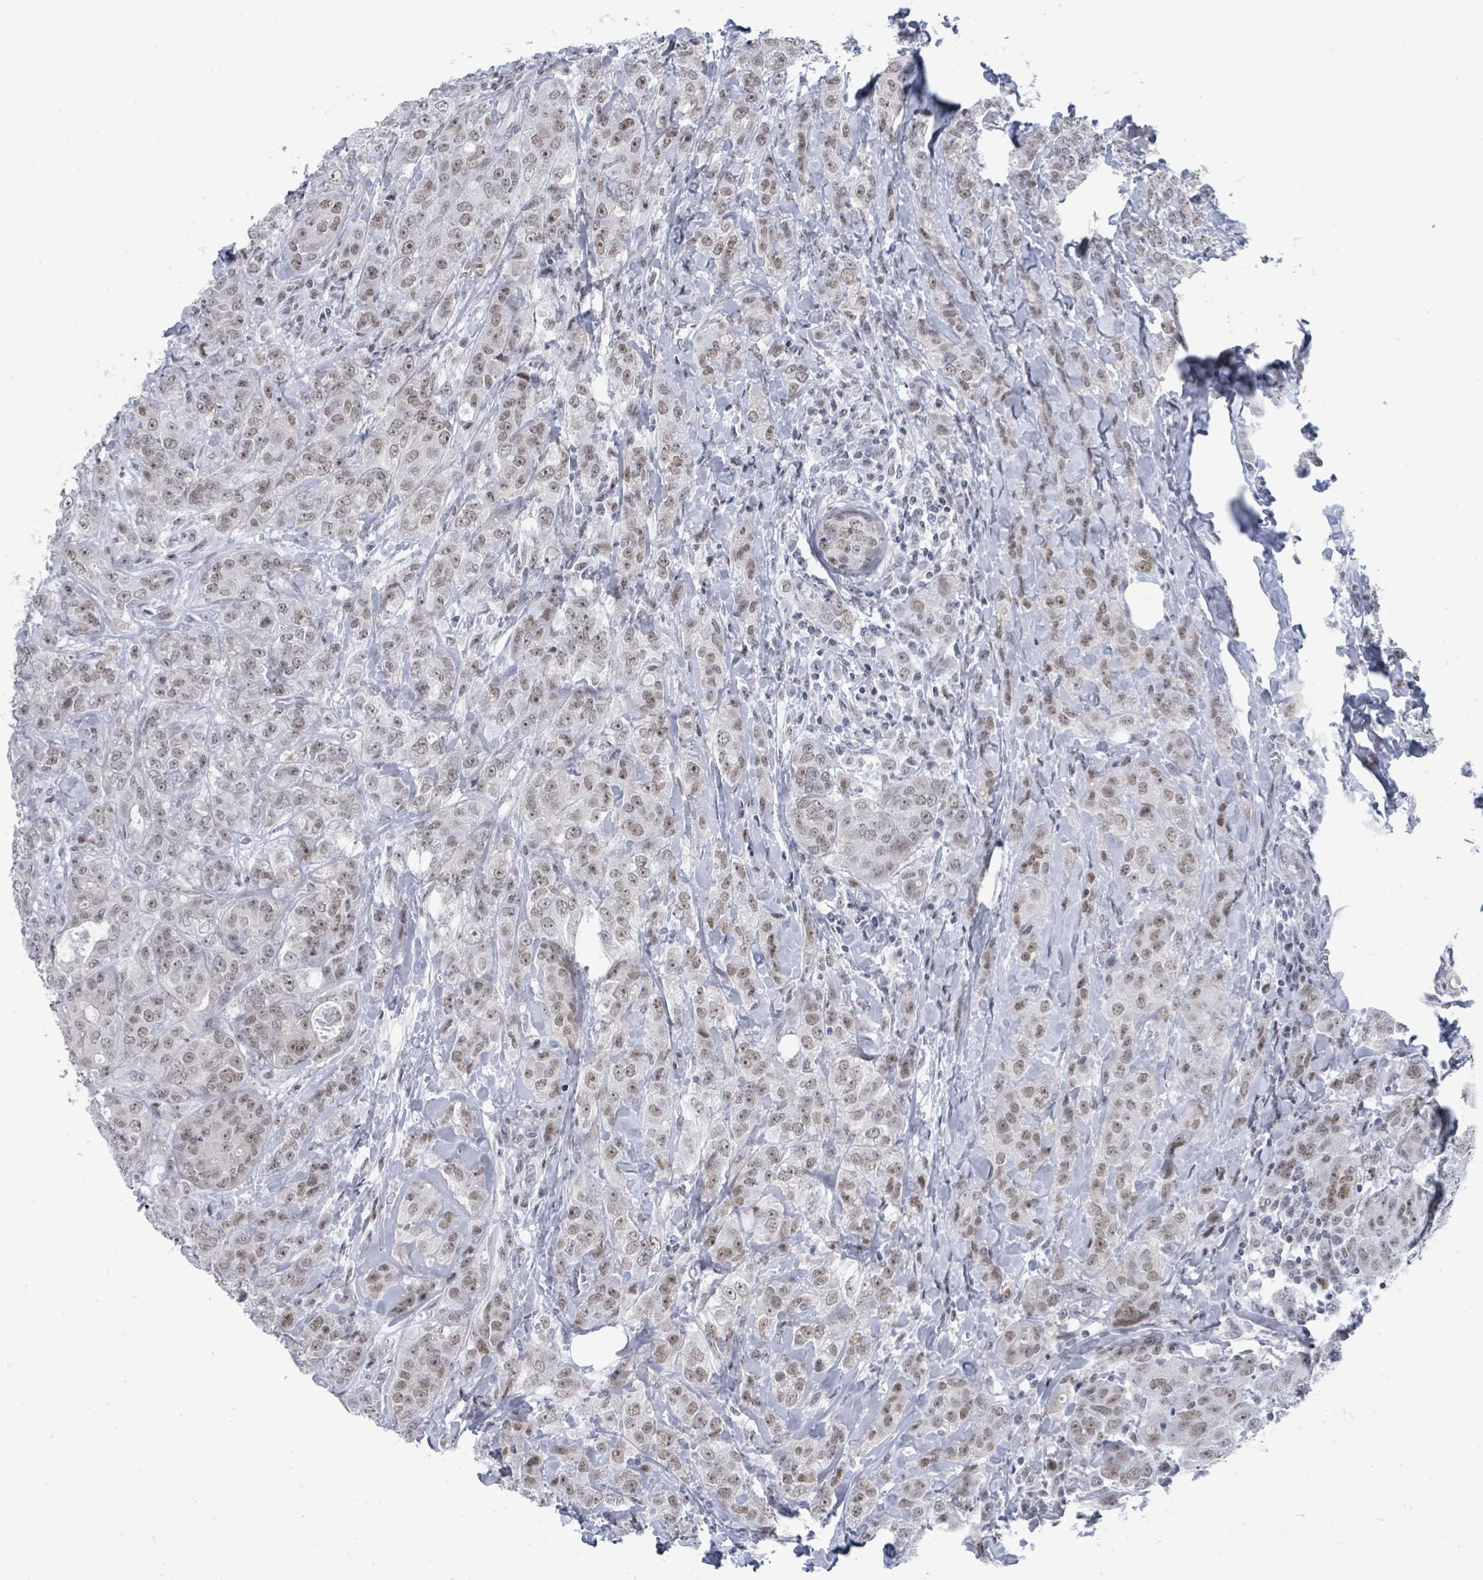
{"staining": {"intensity": "weak", "quantity": ">75%", "location": "nuclear"}, "tissue": "breast cancer", "cell_type": "Tumor cells", "image_type": "cancer", "snomed": [{"axis": "morphology", "description": "Duct carcinoma"}, {"axis": "topography", "description": "Breast"}], "caption": "Immunohistochemistry (IHC) histopathology image of human breast intraductal carcinoma stained for a protein (brown), which exhibits low levels of weak nuclear expression in approximately >75% of tumor cells.", "gene": "CT45A5", "patient": {"sex": "female", "age": 43}}